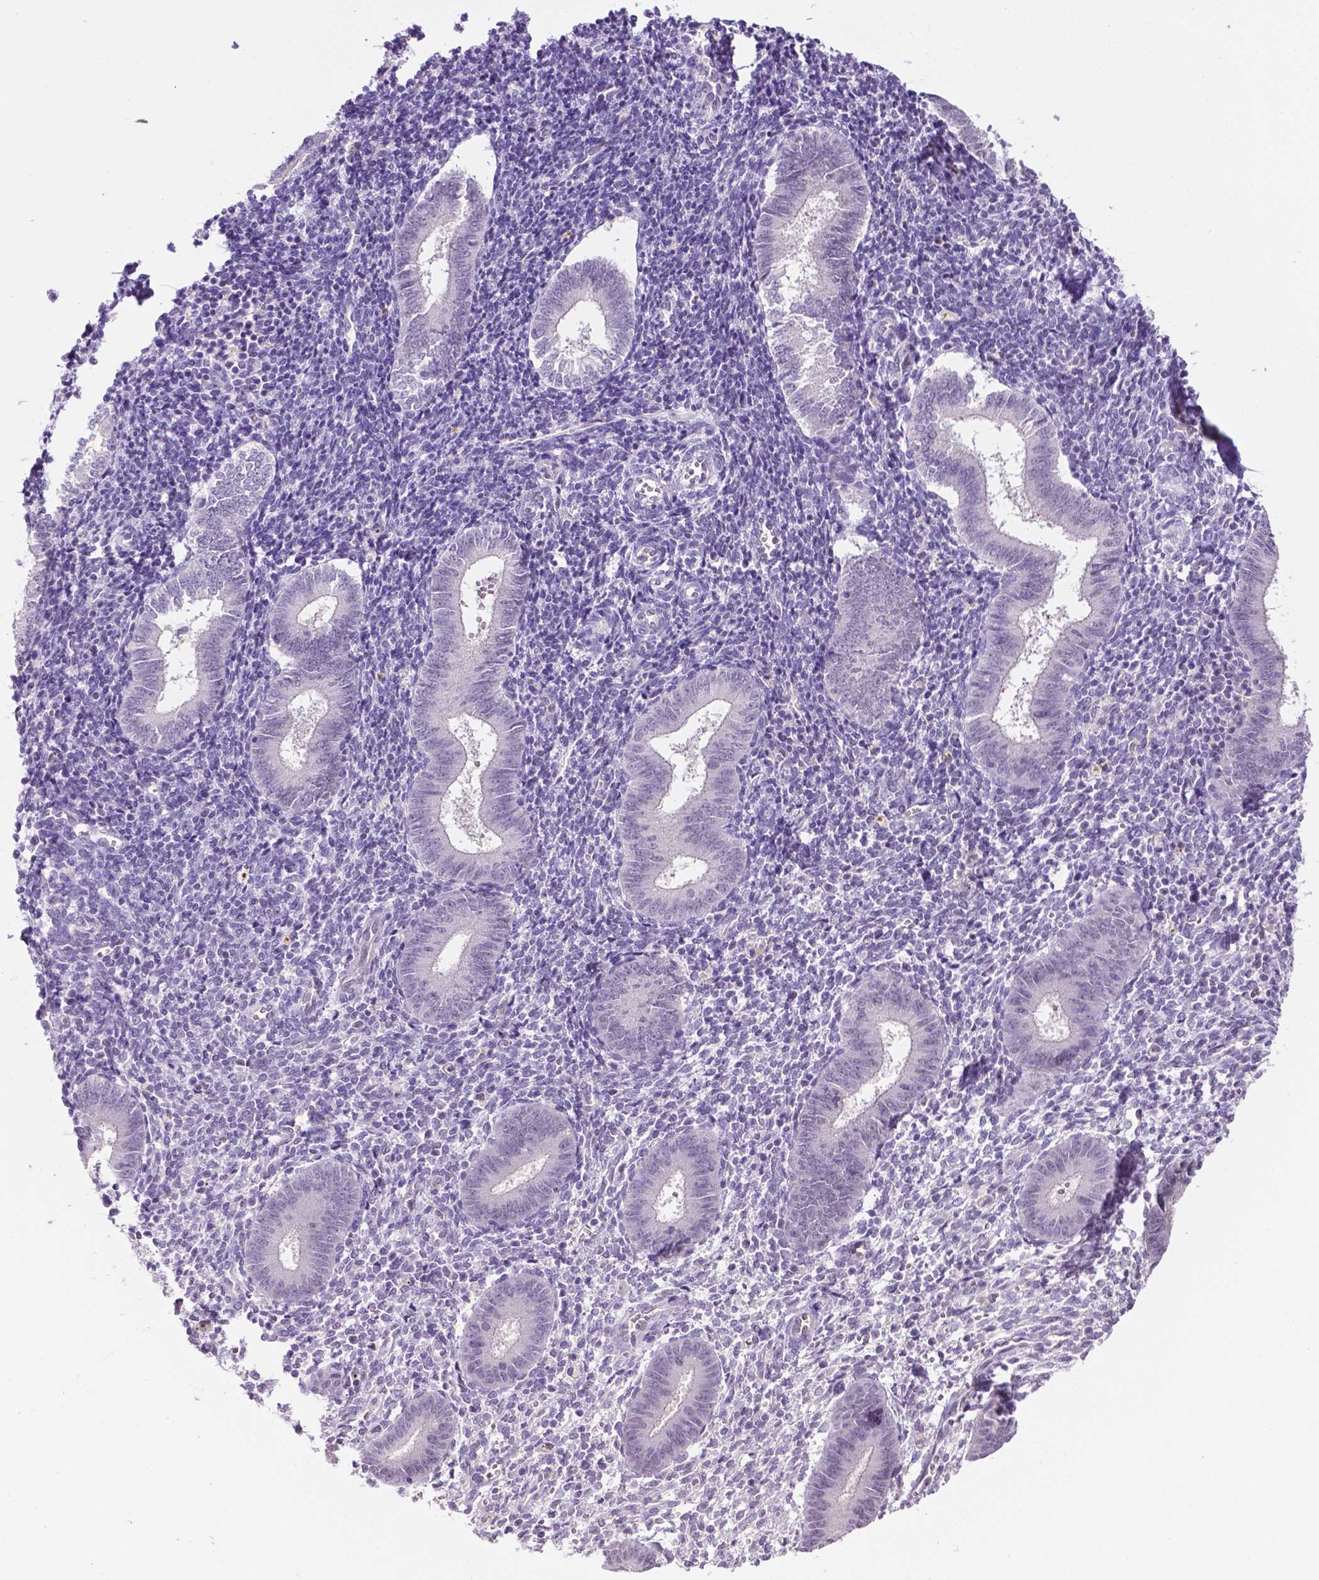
{"staining": {"intensity": "negative", "quantity": "none", "location": "none"}, "tissue": "endometrium", "cell_type": "Cells in endometrial stroma", "image_type": "normal", "snomed": [{"axis": "morphology", "description": "Normal tissue, NOS"}, {"axis": "topography", "description": "Endometrium"}], "caption": "Human endometrium stained for a protein using immunohistochemistry (IHC) displays no expression in cells in endometrial stroma.", "gene": "MMP27", "patient": {"sex": "female", "age": 25}}